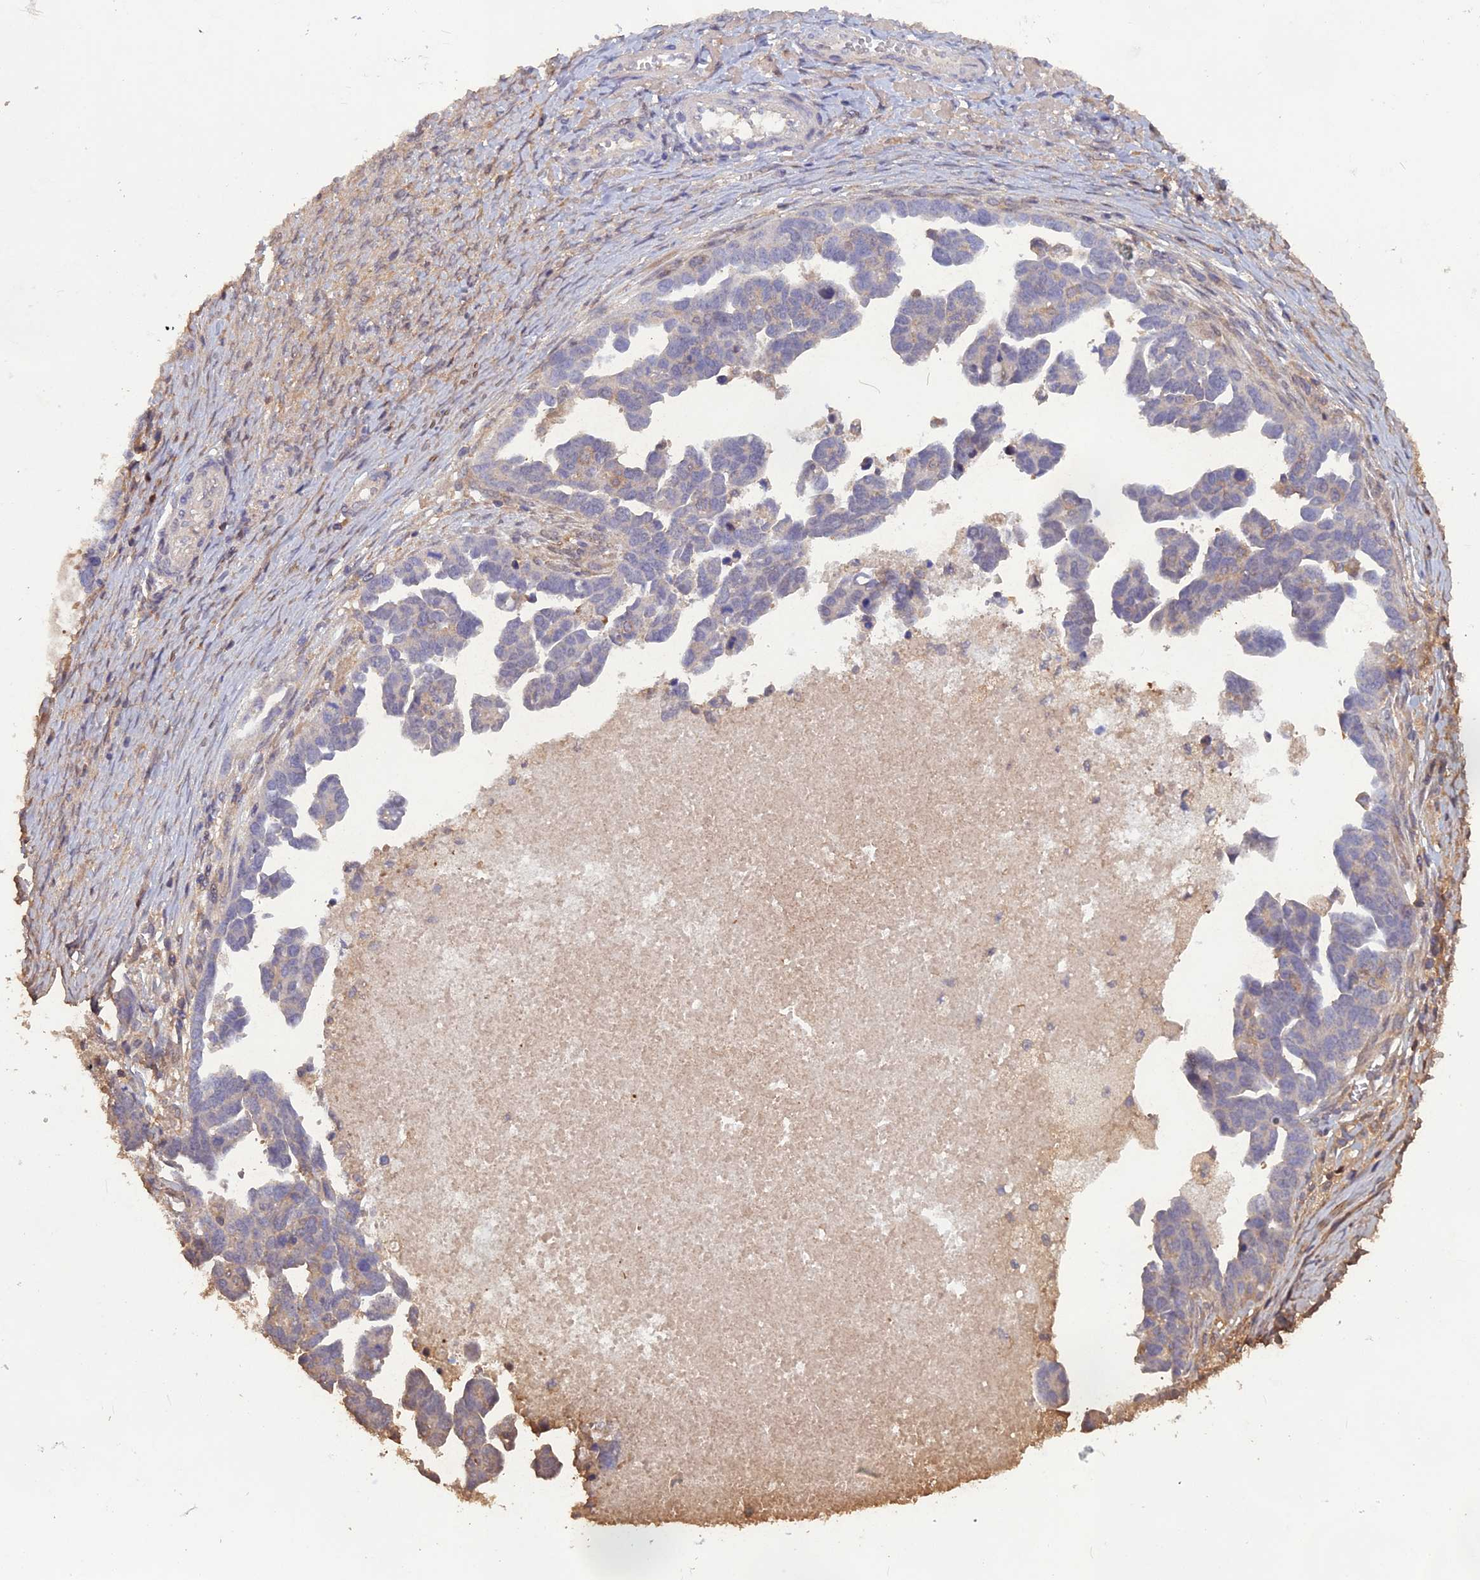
{"staining": {"intensity": "weak", "quantity": "<25%", "location": "cytoplasmic/membranous"}, "tissue": "ovarian cancer", "cell_type": "Tumor cells", "image_type": "cancer", "snomed": [{"axis": "morphology", "description": "Cystadenocarcinoma, serous, NOS"}, {"axis": "topography", "description": "Ovary"}], "caption": "Photomicrograph shows no significant protein staining in tumor cells of ovarian cancer (serous cystadenocarcinoma).", "gene": "BLVRA", "patient": {"sex": "female", "age": 54}}